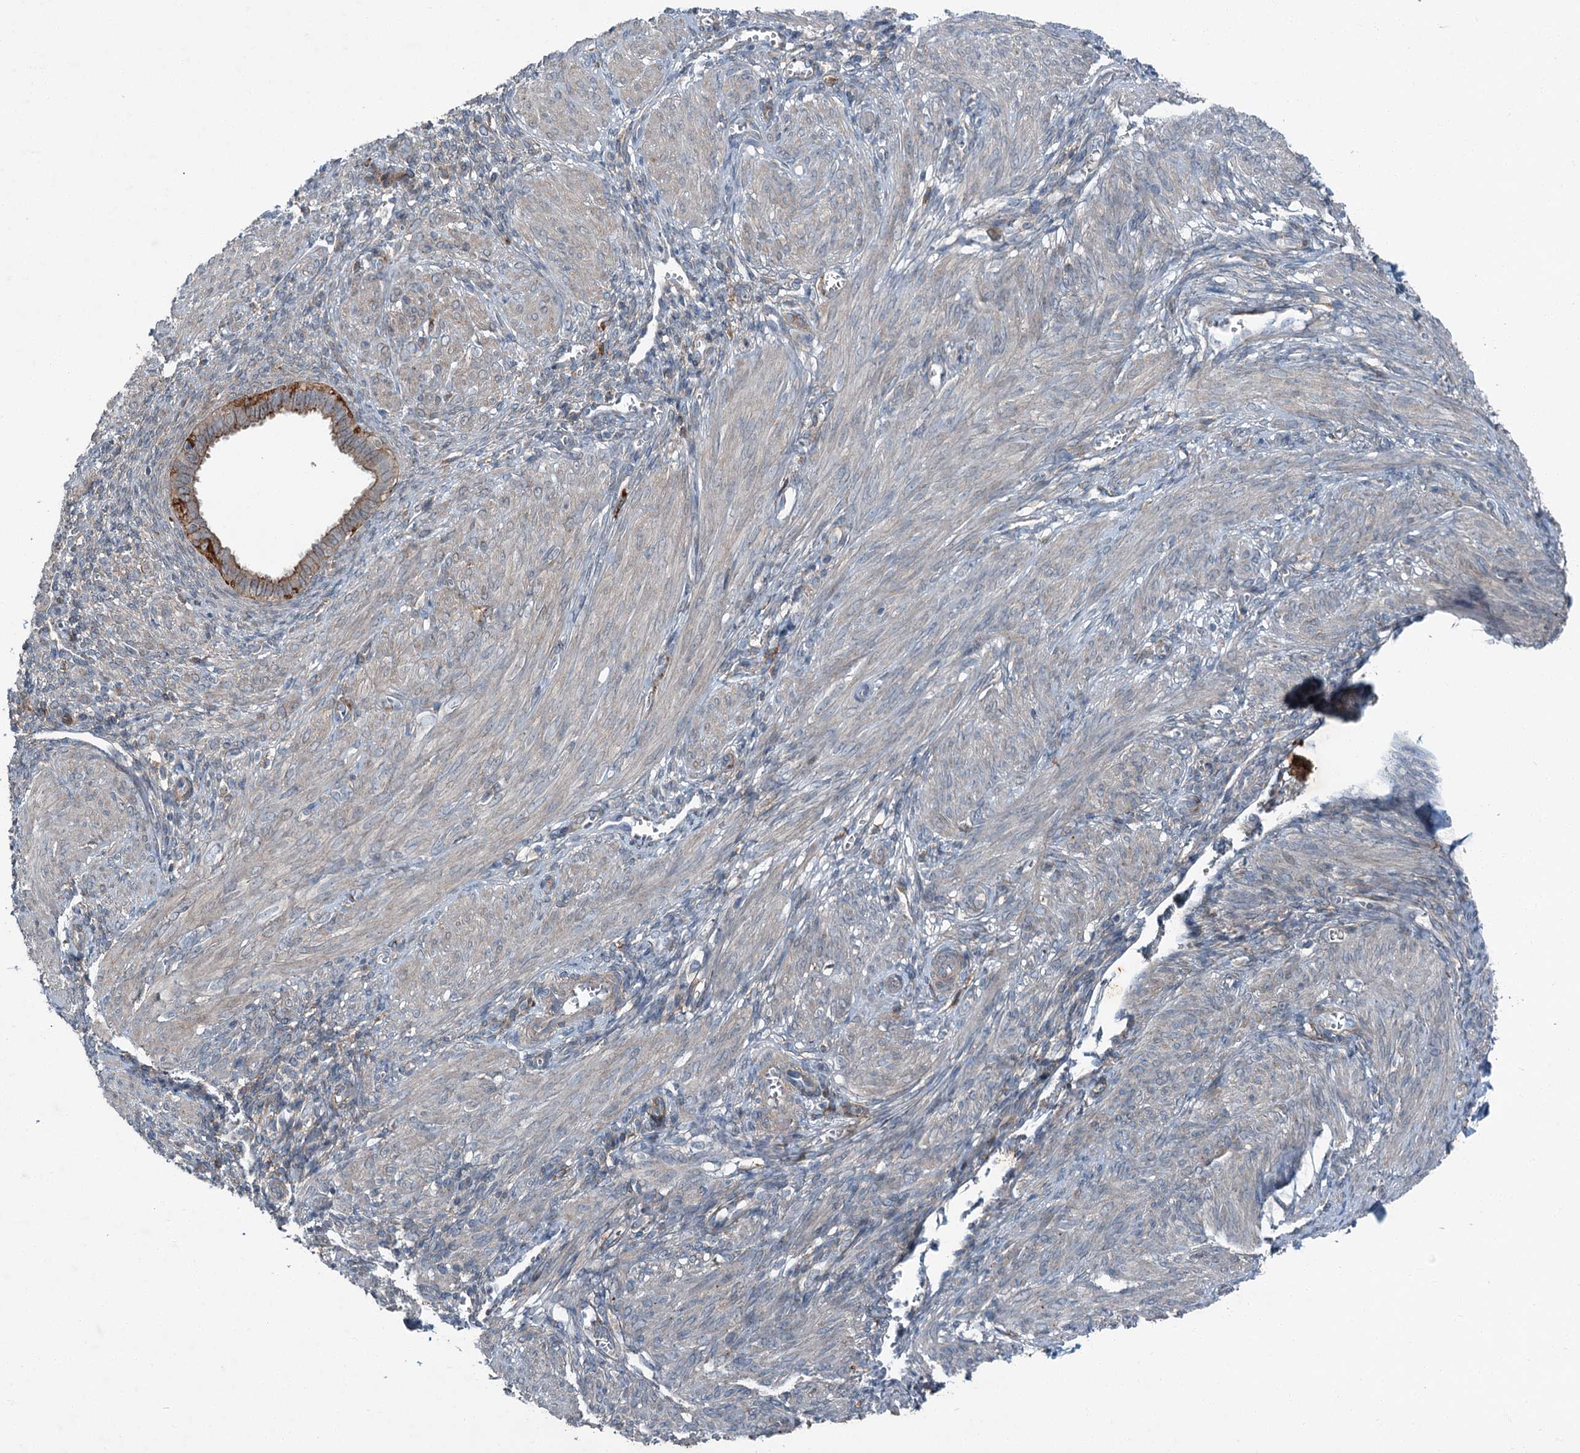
{"staining": {"intensity": "weak", "quantity": ">75%", "location": "cytoplasmic/membranous"}, "tissue": "smooth muscle", "cell_type": "Smooth muscle cells", "image_type": "normal", "snomed": [{"axis": "morphology", "description": "Normal tissue, NOS"}, {"axis": "topography", "description": "Smooth muscle"}], "caption": "DAB immunohistochemical staining of benign smooth muscle reveals weak cytoplasmic/membranous protein positivity in about >75% of smooth muscle cells. (Stains: DAB in brown, nuclei in blue, Microscopy: brightfield microscopy at high magnification).", "gene": "AXL", "patient": {"sex": "female", "age": 39}}